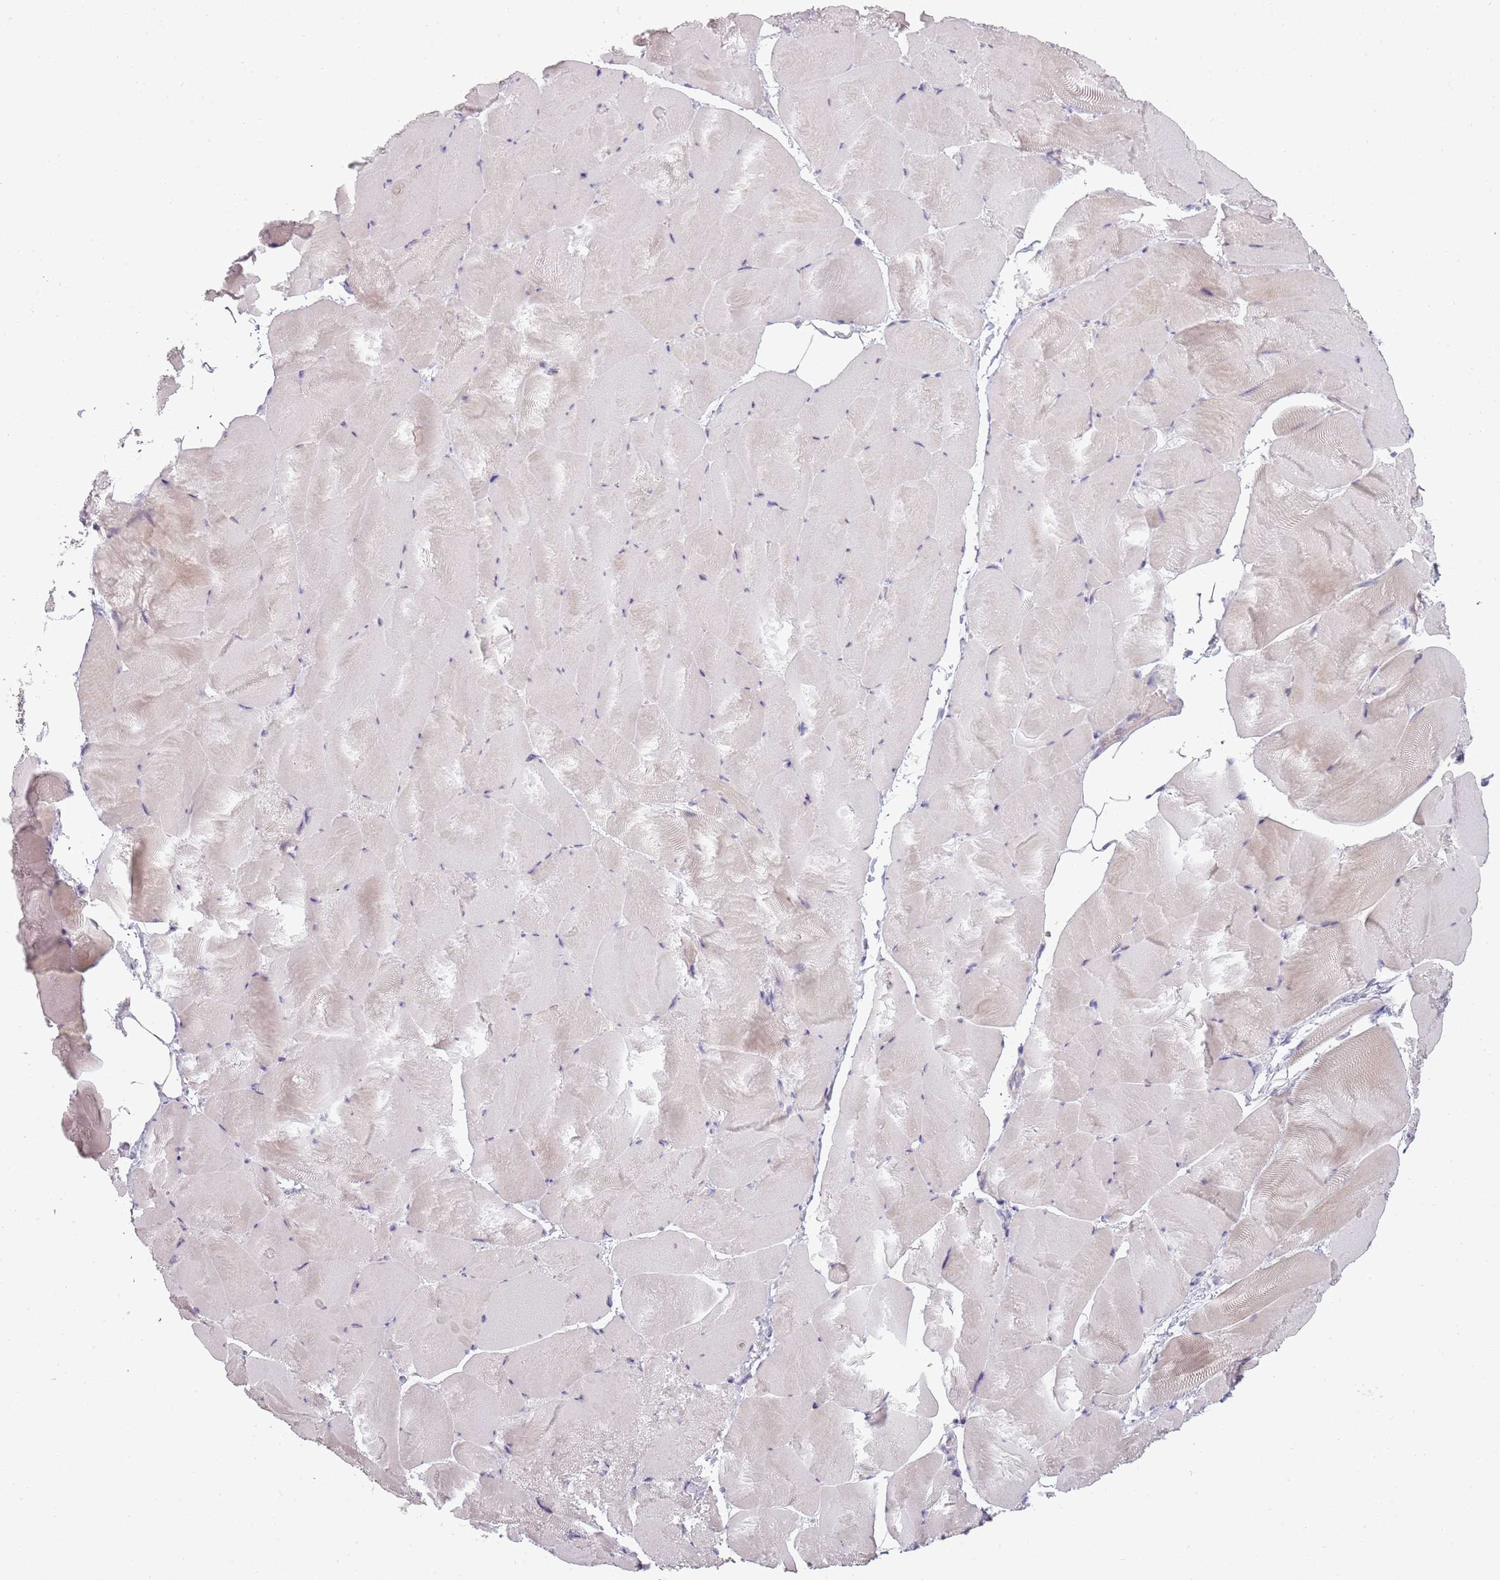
{"staining": {"intensity": "negative", "quantity": "none", "location": "none"}, "tissue": "skeletal muscle", "cell_type": "Myocytes", "image_type": "normal", "snomed": [{"axis": "morphology", "description": "Normal tissue, NOS"}, {"axis": "topography", "description": "Skeletal muscle"}], "caption": "Benign skeletal muscle was stained to show a protein in brown. There is no significant expression in myocytes.", "gene": "CC2D2B", "patient": {"sex": "female", "age": 64}}